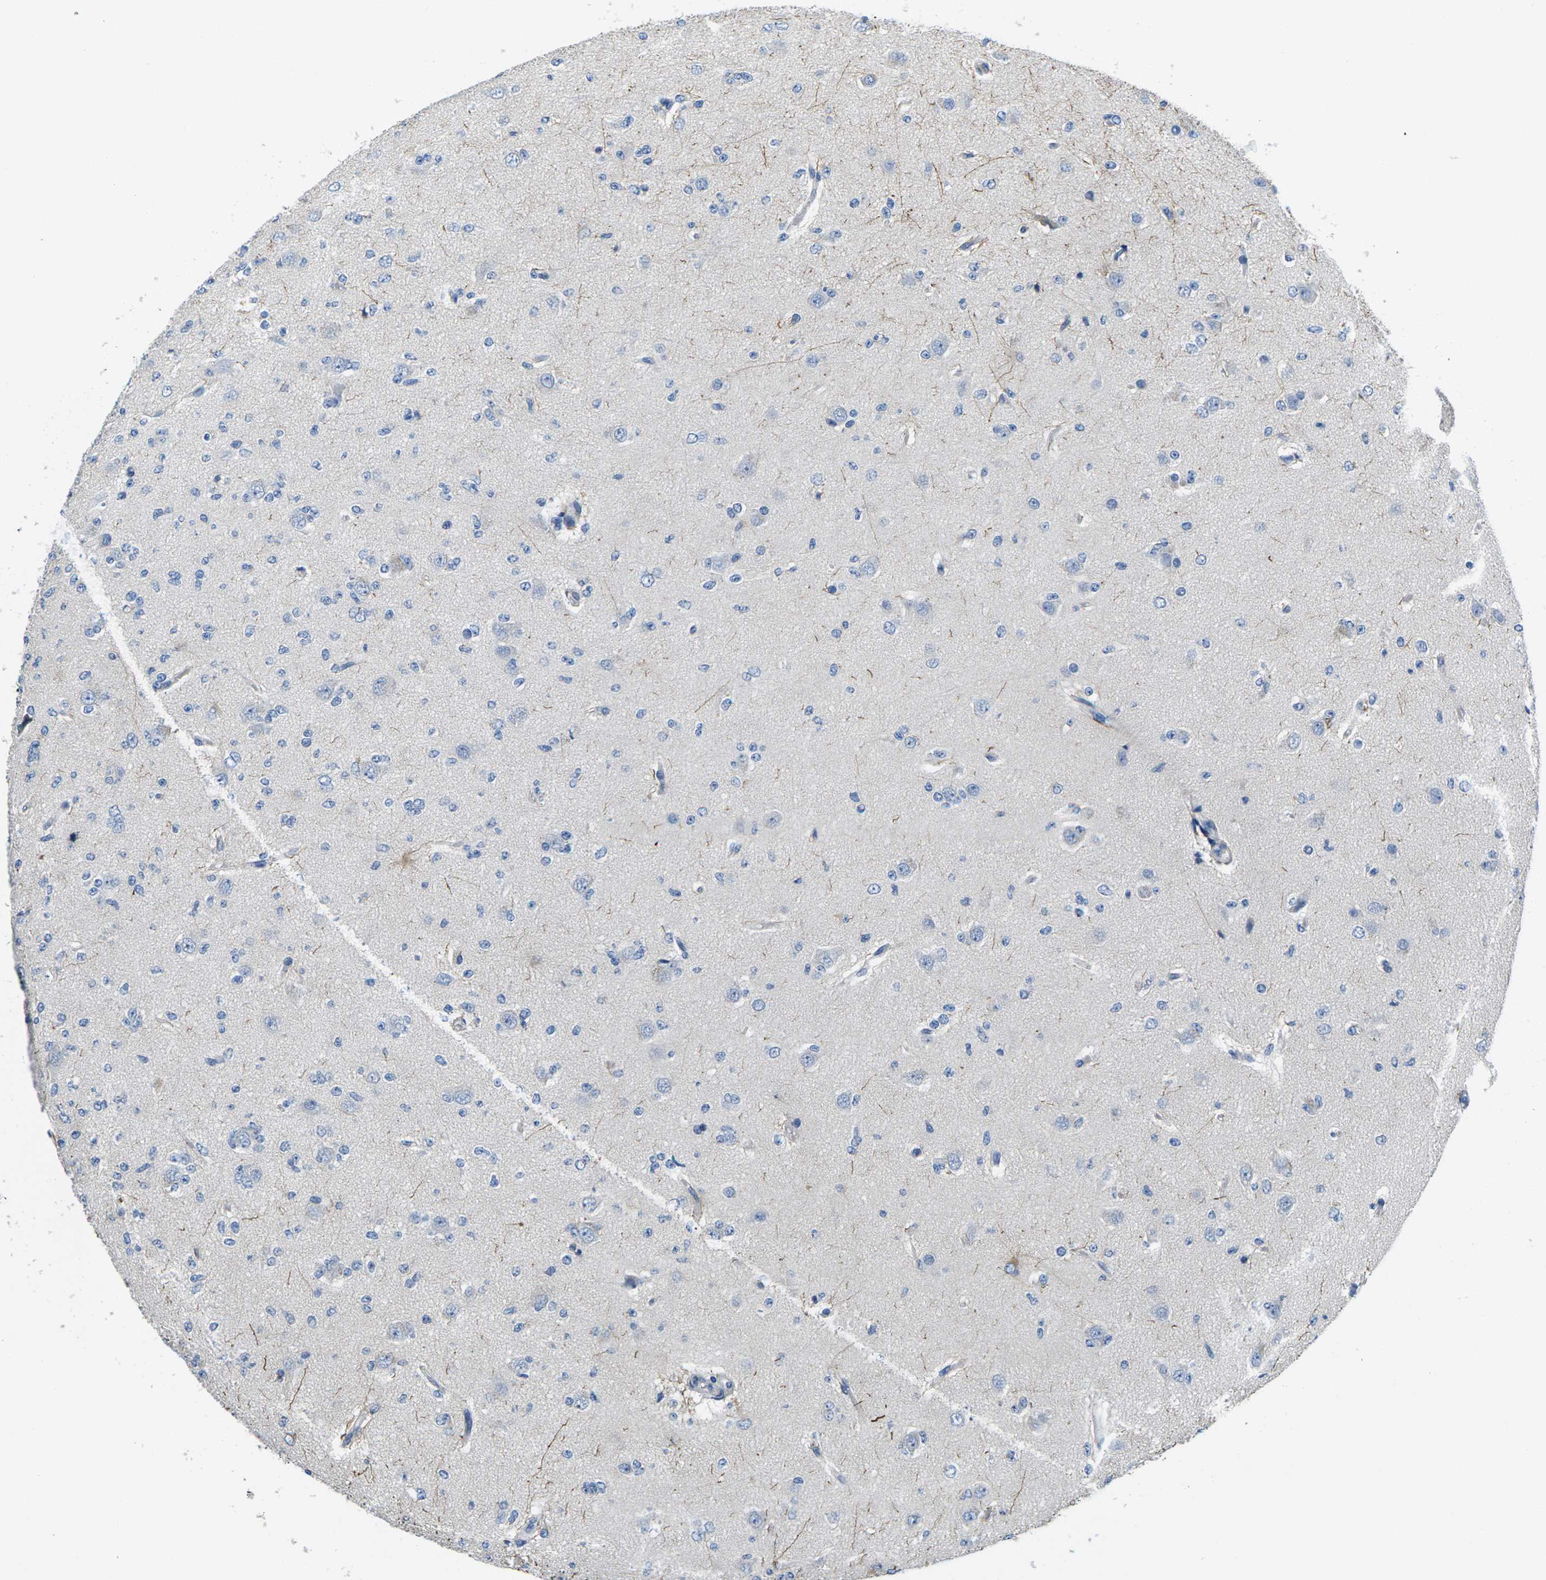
{"staining": {"intensity": "negative", "quantity": "none", "location": "none"}, "tissue": "glioma", "cell_type": "Tumor cells", "image_type": "cancer", "snomed": [{"axis": "morphology", "description": "Glioma, malignant, Low grade"}, {"axis": "topography", "description": "Brain"}], "caption": "Tumor cells show no significant staining in malignant low-grade glioma.", "gene": "TSPAN2", "patient": {"sex": "male", "age": 38}}